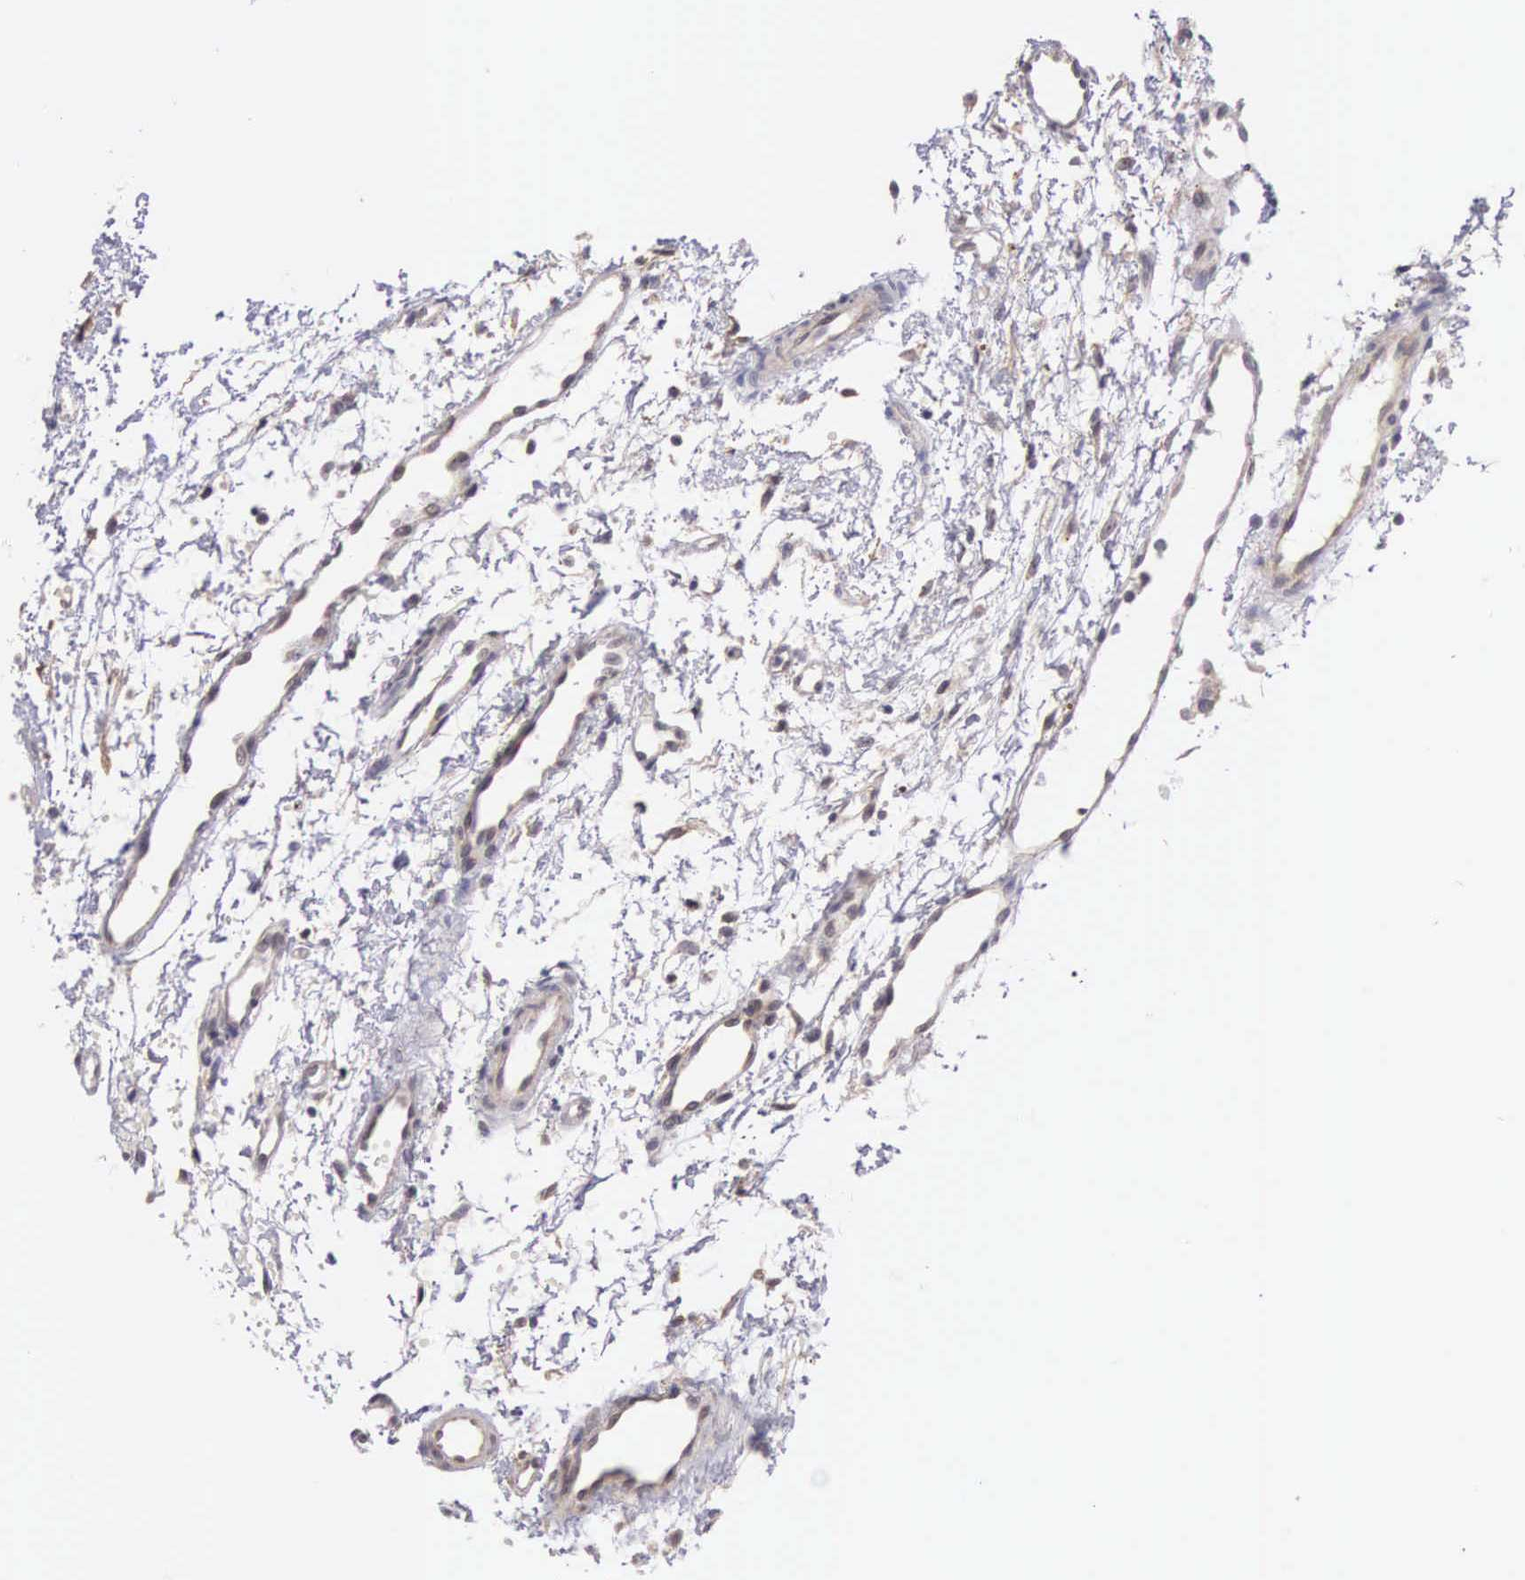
{"staining": {"intensity": "negative", "quantity": "none", "location": "none"}, "tissue": "glioma", "cell_type": "Tumor cells", "image_type": "cancer", "snomed": [{"axis": "morphology", "description": "Glioma, malignant, High grade"}, {"axis": "topography", "description": "Brain"}], "caption": "Immunohistochemical staining of human glioma exhibits no significant staining in tumor cells. (IHC, brightfield microscopy, high magnification).", "gene": "PIR", "patient": {"sex": "male", "age": 77}}